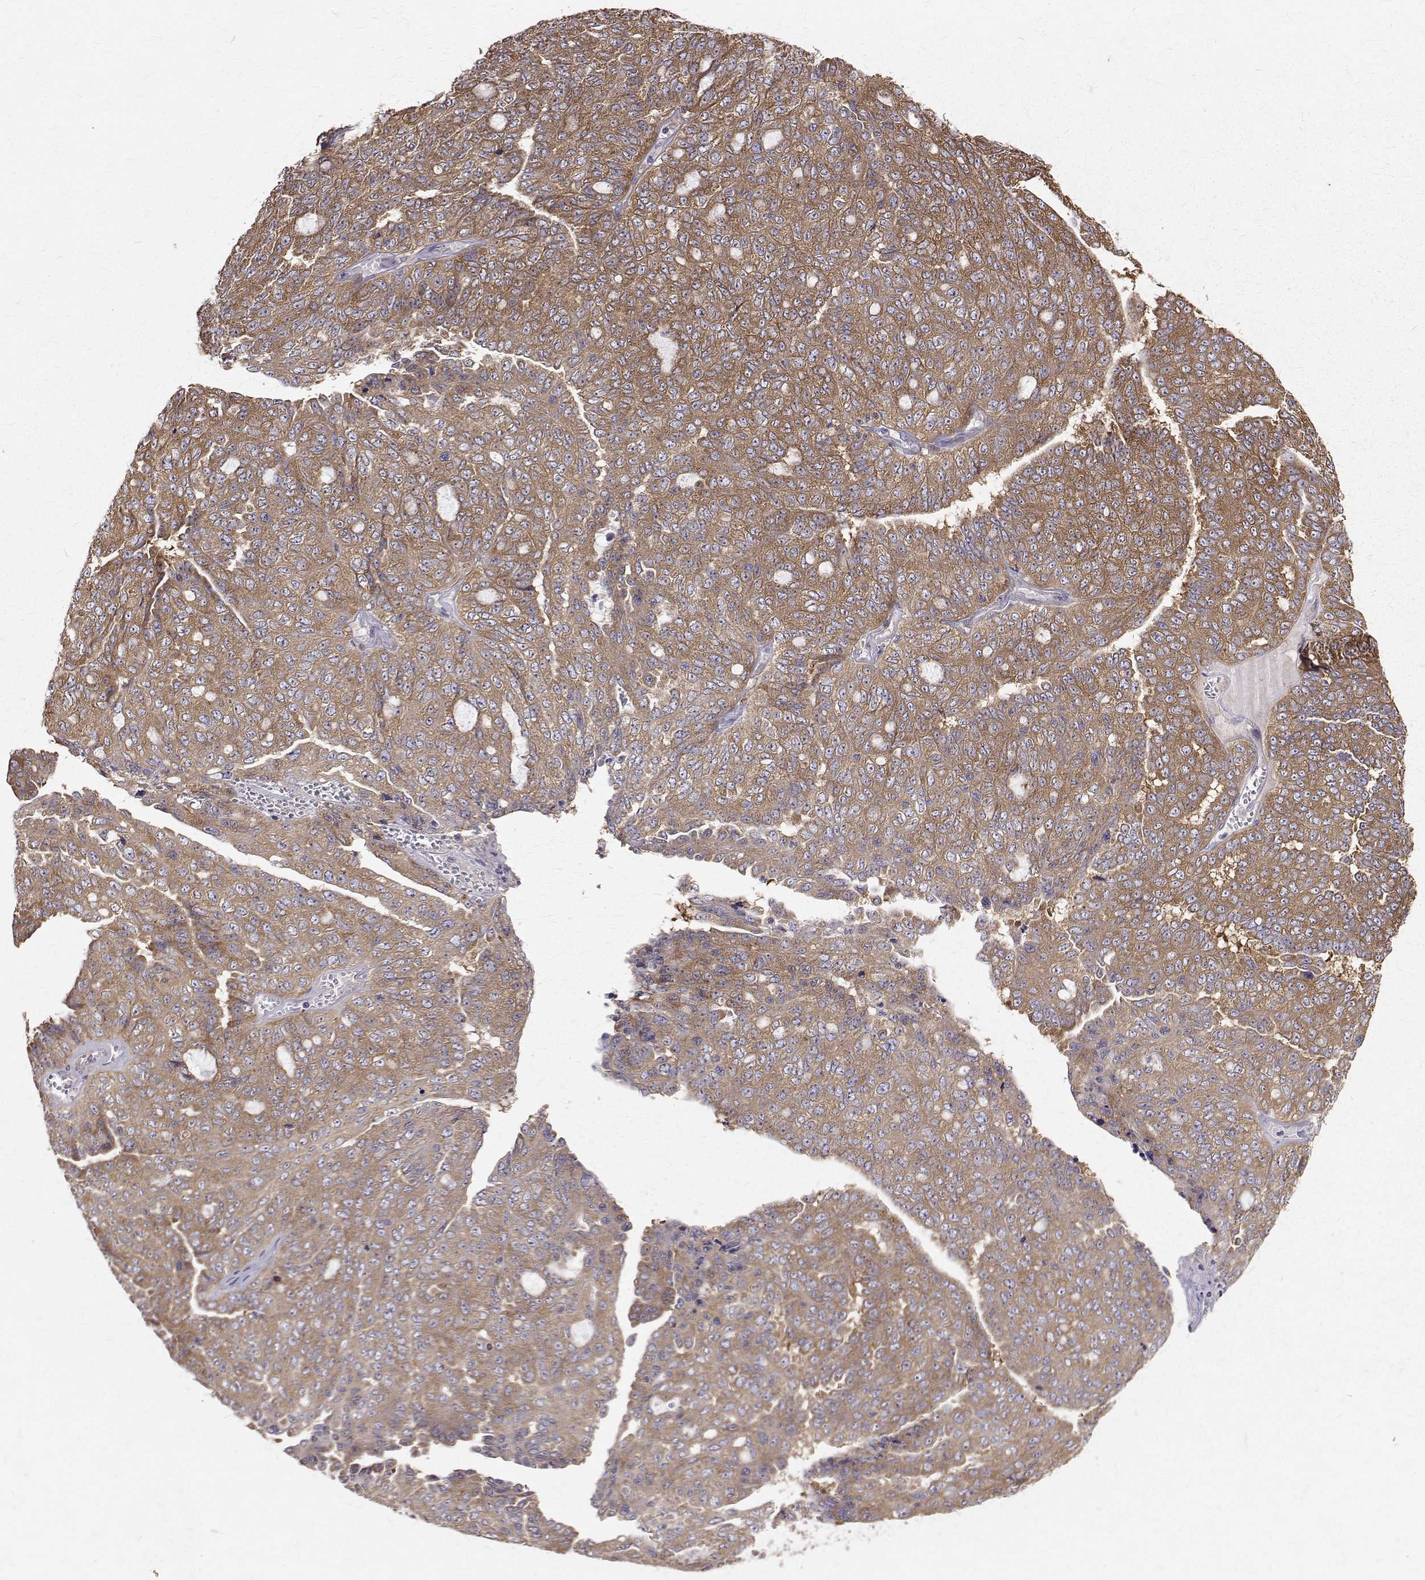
{"staining": {"intensity": "moderate", "quantity": ">75%", "location": "cytoplasmic/membranous"}, "tissue": "ovarian cancer", "cell_type": "Tumor cells", "image_type": "cancer", "snomed": [{"axis": "morphology", "description": "Cystadenocarcinoma, serous, NOS"}, {"axis": "topography", "description": "Ovary"}], "caption": "The micrograph displays immunohistochemical staining of ovarian cancer. There is moderate cytoplasmic/membranous expression is seen in about >75% of tumor cells.", "gene": "FARSB", "patient": {"sex": "female", "age": 71}}